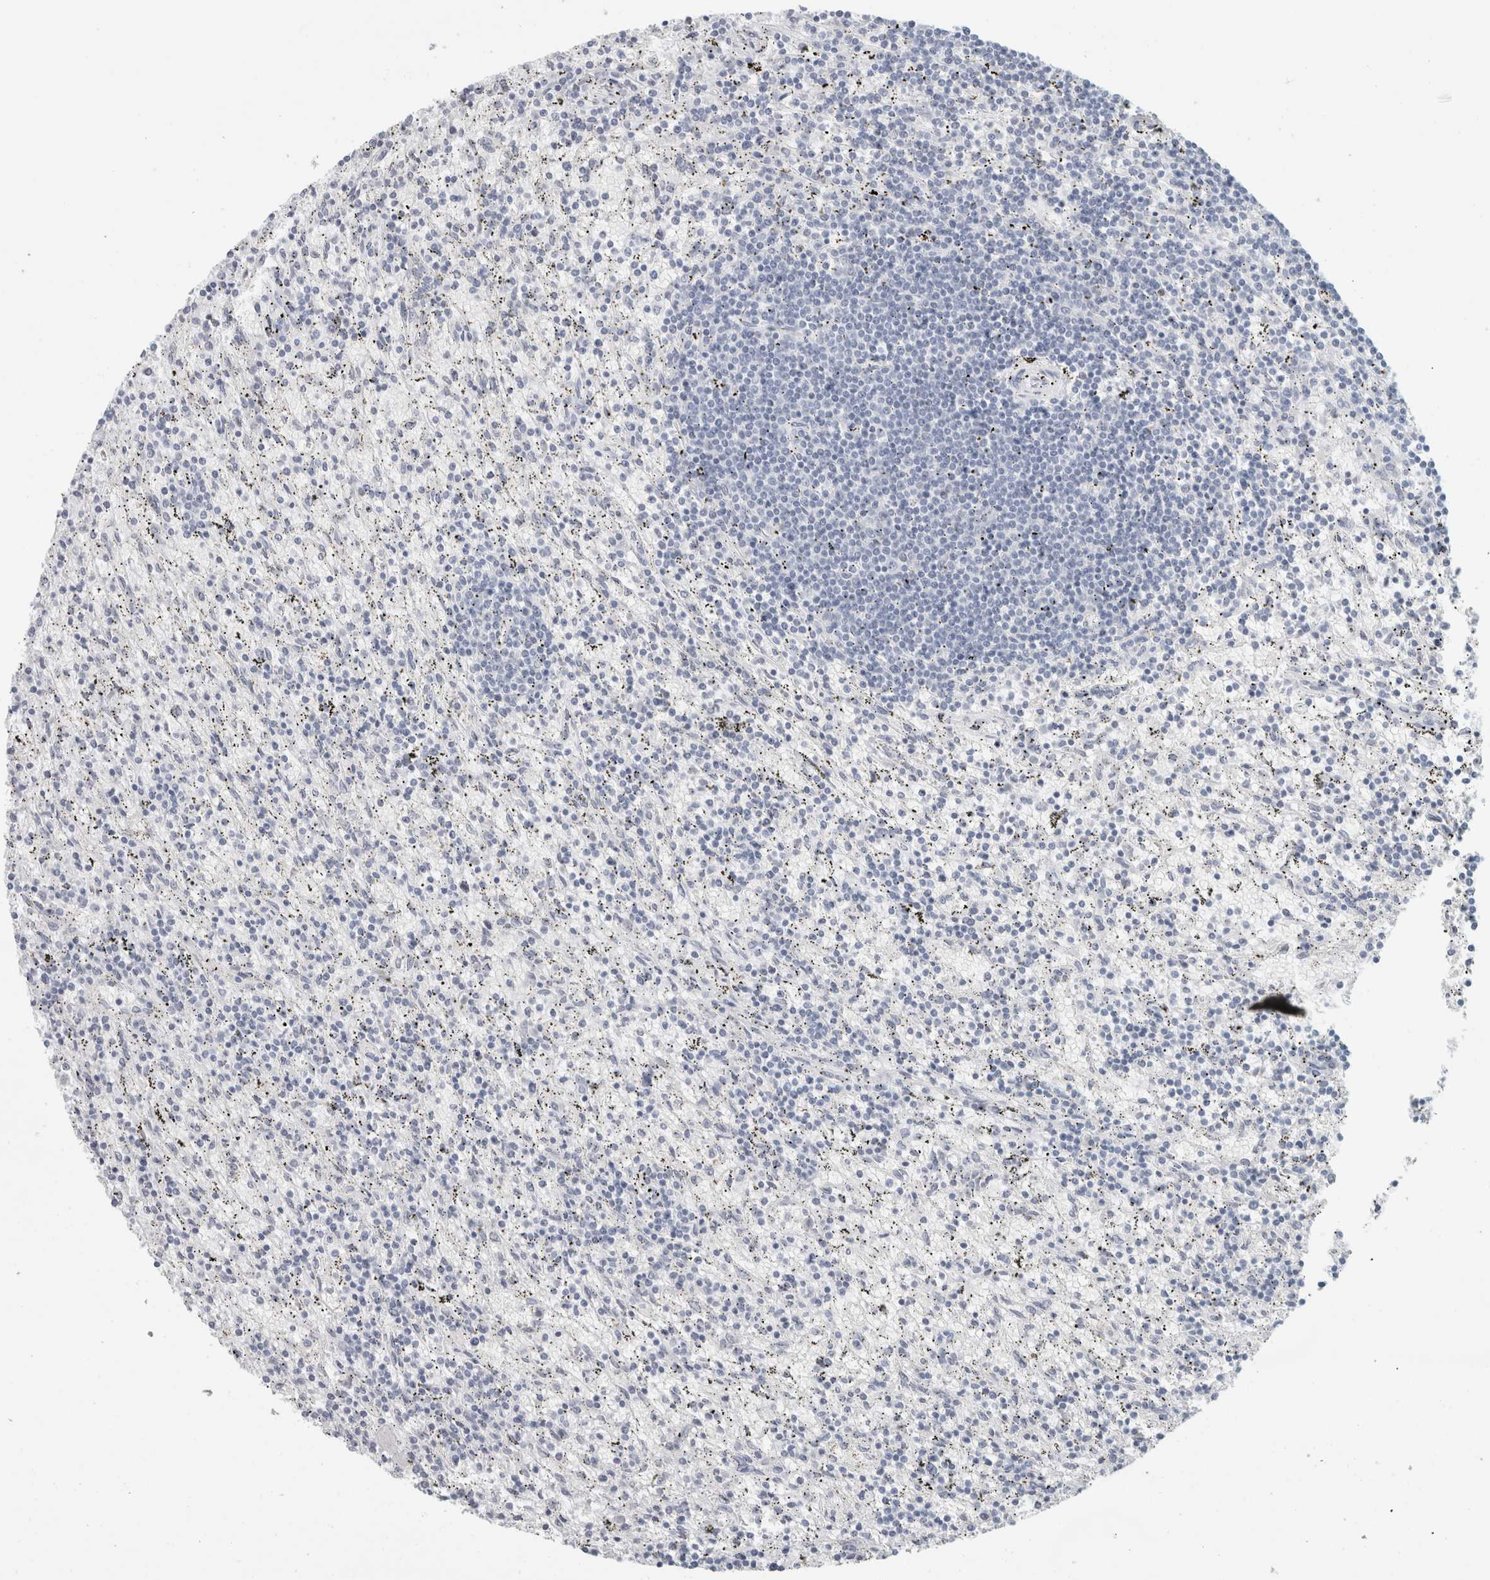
{"staining": {"intensity": "negative", "quantity": "none", "location": "none"}, "tissue": "lymphoma", "cell_type": "Tumor cells", "image_type": "cancer", "snomed": [{"axis": "morphology", "description": "Malignant lymphoma, non-Hodgkin's type, Low grade"}, {"axis": "topography", "description": "Spleen"}], "caption": "Protein analysis of lymphoma exhibits no significant staining in tumor cells.", "gene": "SLC28A3", "patient": {"sex": "male", "age": 76}}